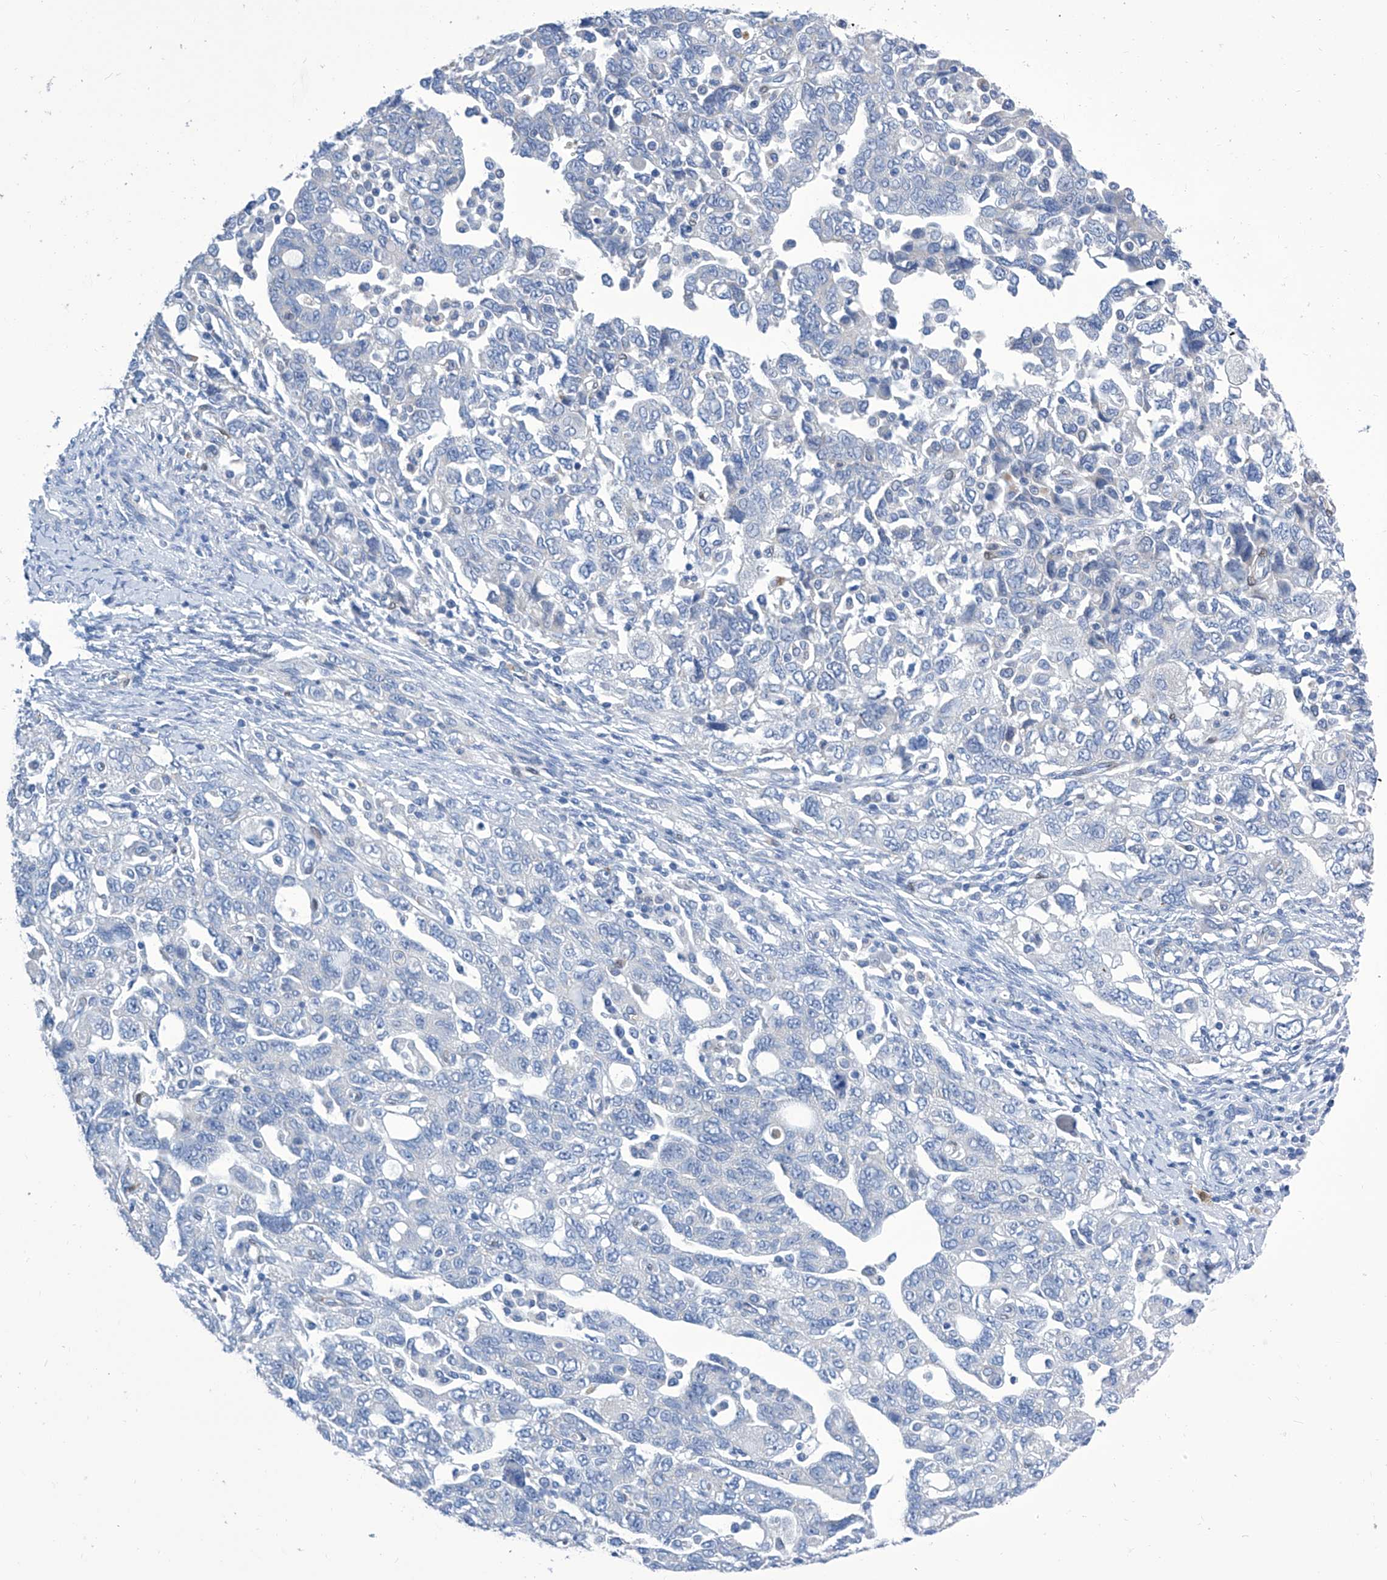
{"staining": {"intensity": "negative", "quantity": "none", "location": "none"}, "tissue": "ovarian cancer", "cell_type": "Tumor cells", "image_type": "cancer", "snomed": [{"axis": "morphology", "description": "Carcinoma, NOS"}, {"axis": "morphology", "description": "Cystadenocarcinoma, serous, NOS"}, {"axis": "topography", "description": "Ovary"}], "caption": "Image shows no significant protein expression in tumor cells of ovarian carcinoma.", "gene": "IMPA2", "patient": {"sex": "female", "age": 69}}